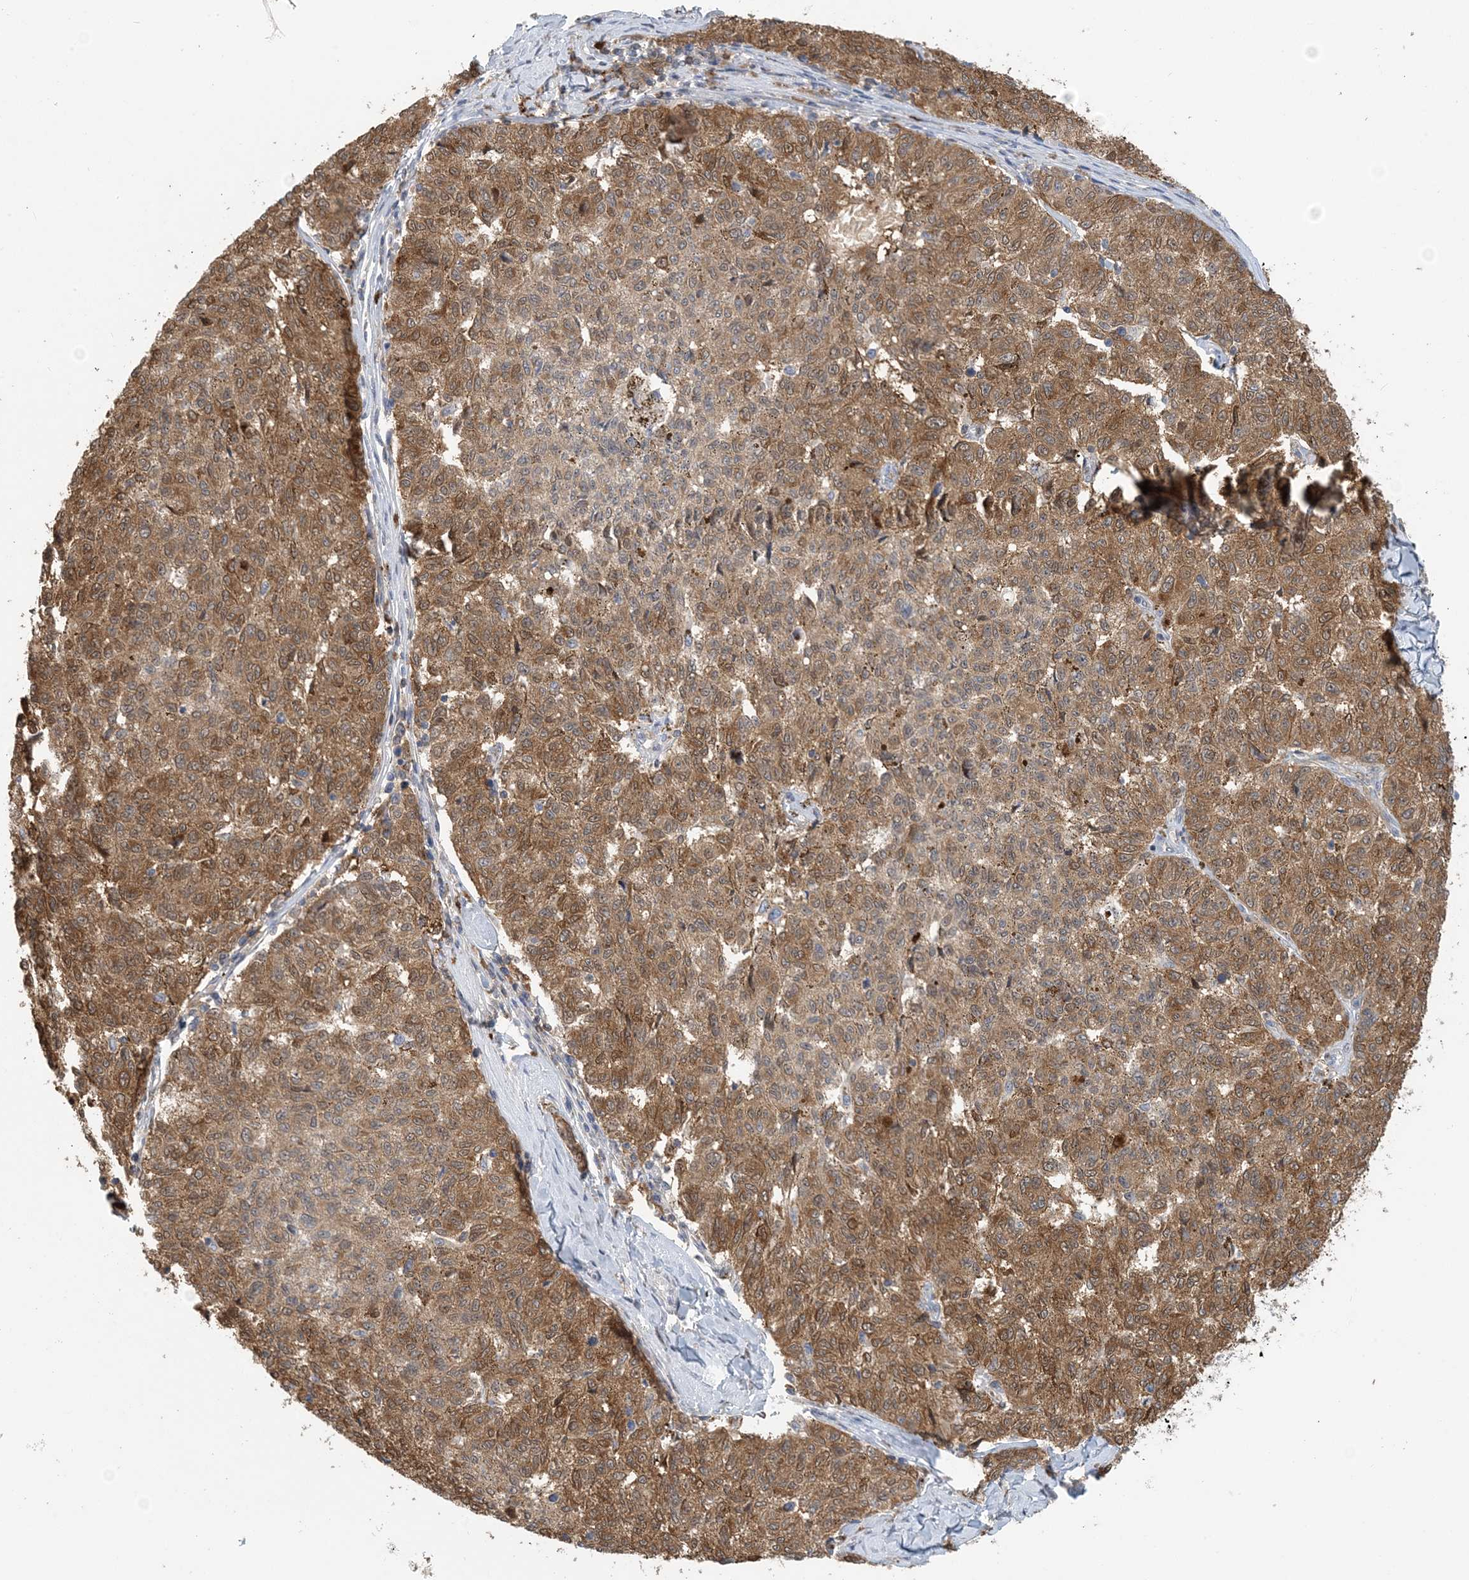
{"staining": {"intensity": "moderate", "quantity": ">75%", "location": "cytoplasmic/membranous"}, "tissue": "melanoma", "cell_type": "Tumor cells", "image_type": "cancer", "snomed": [{"axis": "morphology", "description": "Malignant melanoma, NOS"}, {"axis": "topography", "description": "Skin"}], "caption": "Protein staining of melanoma tissue reveals moderate cytoplasmic/membranous expression in about >75% of tumor cells.", "gene": "ZC3H12A", "patient": {"sex": "female", "age": 72}}